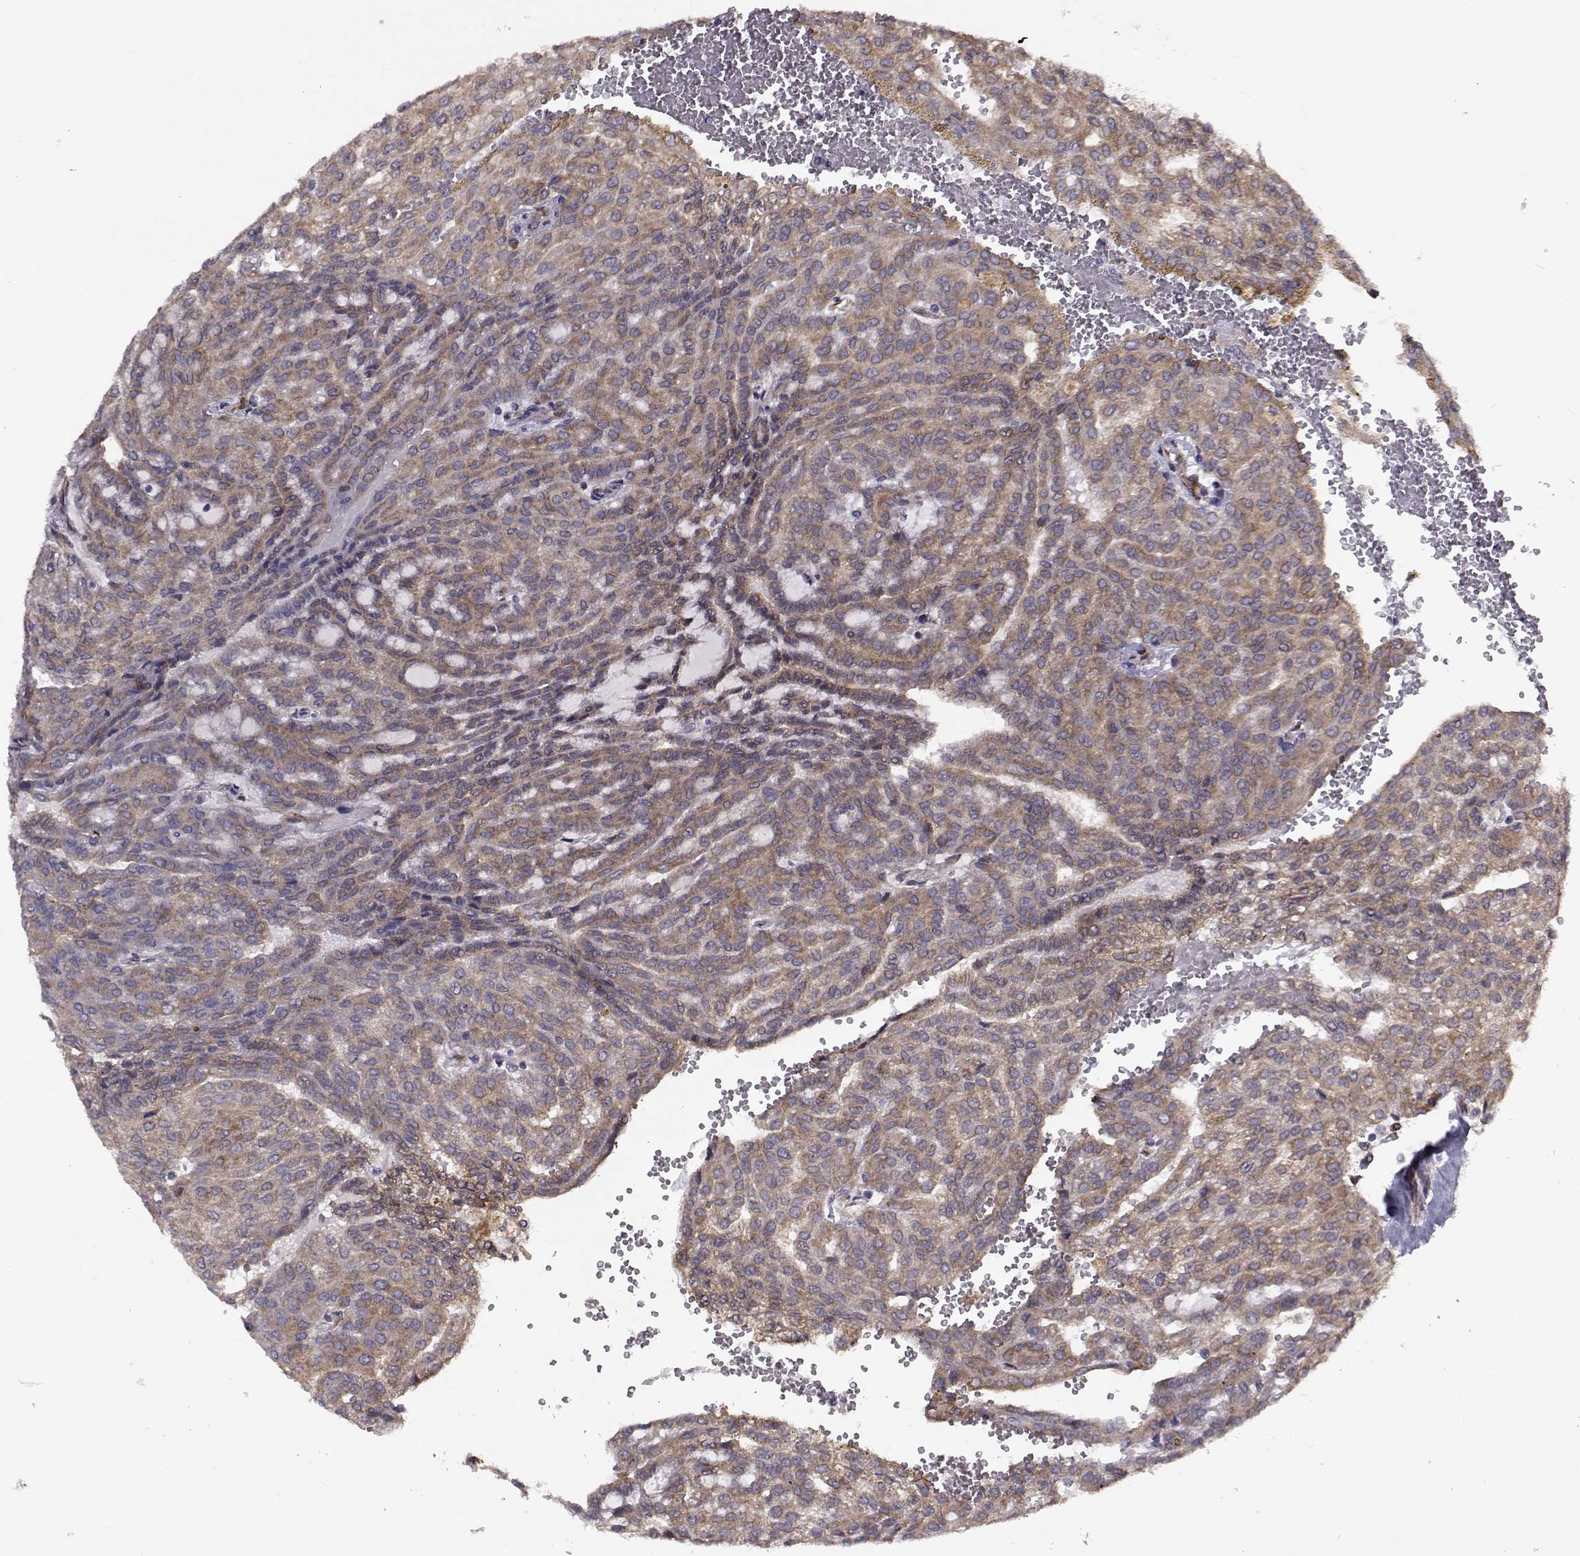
{"staining": {"intensity": "strong", "quantity": "25%-75%", "location": "cytoplasmic/membranous"}, "tissue": "renal cancer", "cell_type": "Tumor cells", "image_type": "cancer", "snomed": [{"axis": "morphology", "description": "Adenocarcinoma, NOS"}, {"axis": "topography", "description": "Kidney"}], "caption": "Protein expression analysis of human renal cancer reveals strong cytoplasmic/membranous positivity in approximately 25%-75% of tumor cells.", "gene": "TRIP10", "patient": {"sex": "male", "age": 63}}